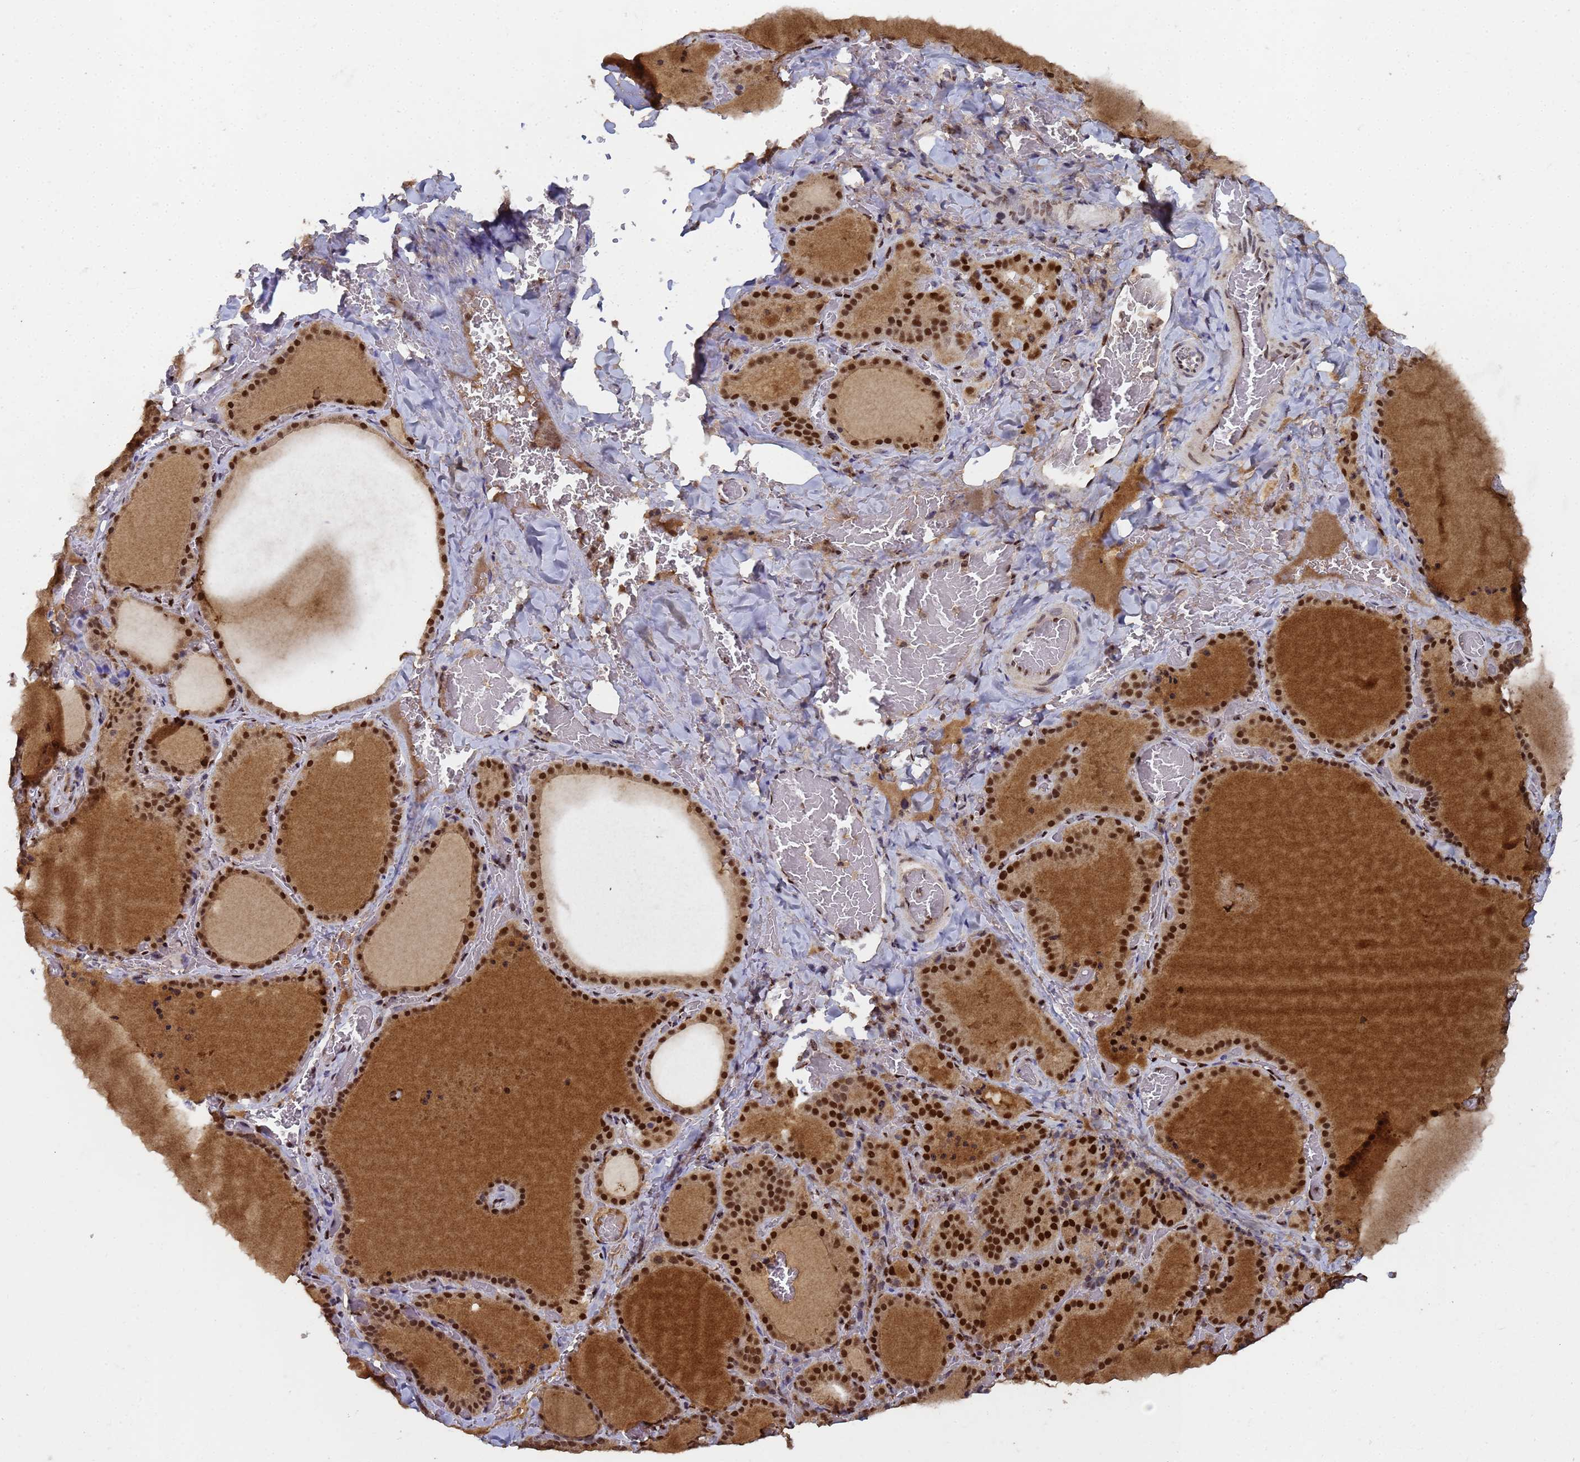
{"staining": {"intensity": "strong", "quantity": ">75%", "location": "cytoplasmic/membranous,nuclear"}, "tissue": "thyroid gland", "cell_type": "Glandular cells", "image_type": "normal", "snomed": [{"axis": "morphology", "description": "Normal tissue, NOS"}, {"axis": "topography", "description": "Thyroid gland"}], "caption": "This micrograph reveals immunohistochemistry staining of benign thyroid gland, with high strong cytoplasmic/membranous,nuclear staining in about >75% of glandular cells.", "gene": "SECISBP2", "patient": {"sex": "female", "age": 39}}